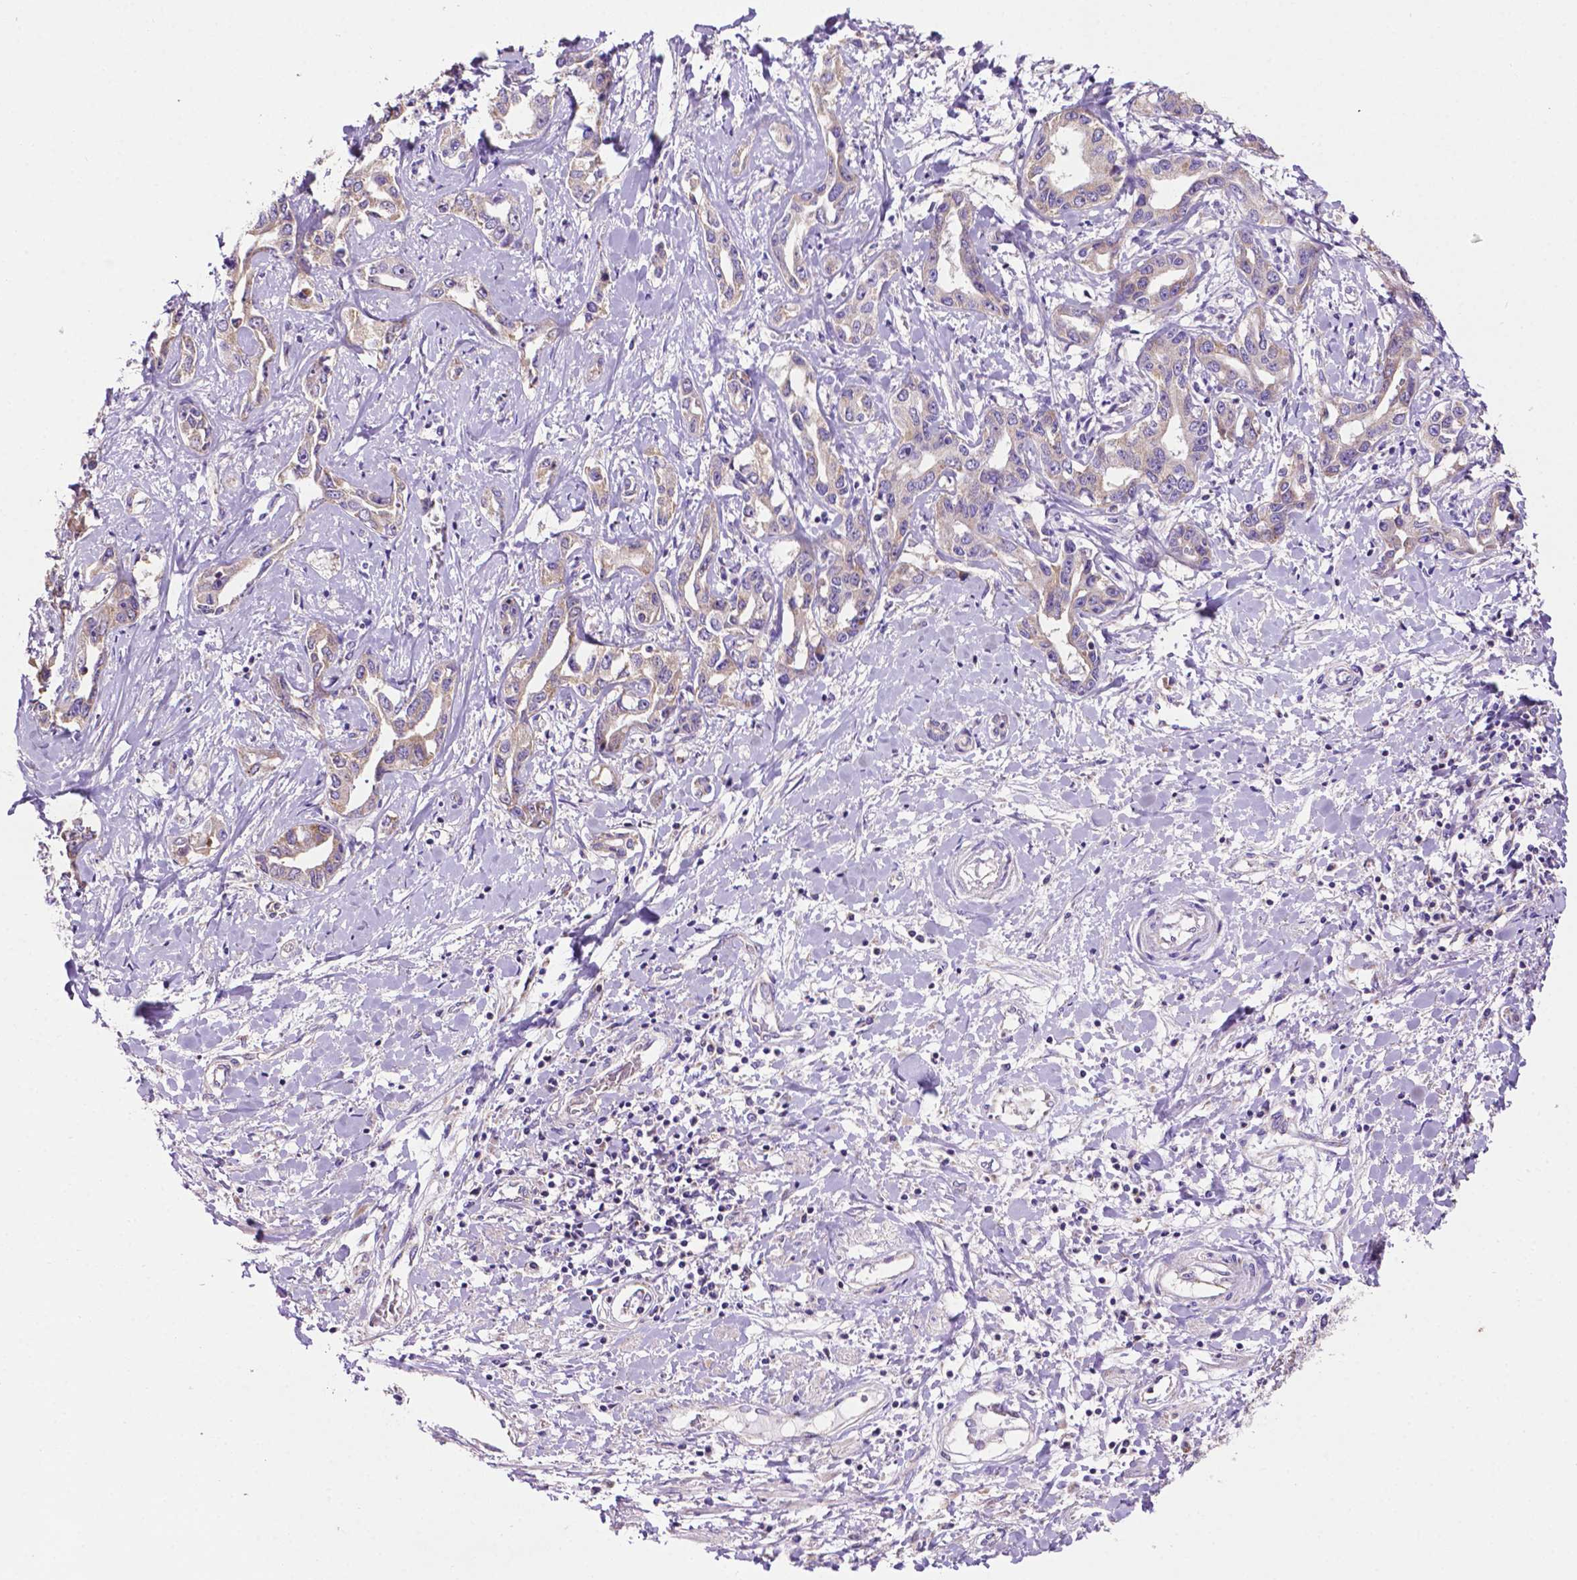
{"staining": {"intensity": "weak", "quantity": ">75%", "location": "cytoplasmic/membranous"}, "tissue": "liver cancer", "cell_type": "Tumor cells", "image_type": "cancer", "snomed": [{"axis": "morphology", "description": "Cholangiocarcinoma"}, {"axis": "topography", "description": "Liver"}], "caption": "Immunohistochemistry micrograph of human liver cancer (cholangiocarcinoma) stained for a protein (brown), which shows low levels of weak cytoplasmic/membranous positivity in about >75% of tumor cells.", "gene": "PHYHIP", "patient": {"sex": "male", "age": 59}}